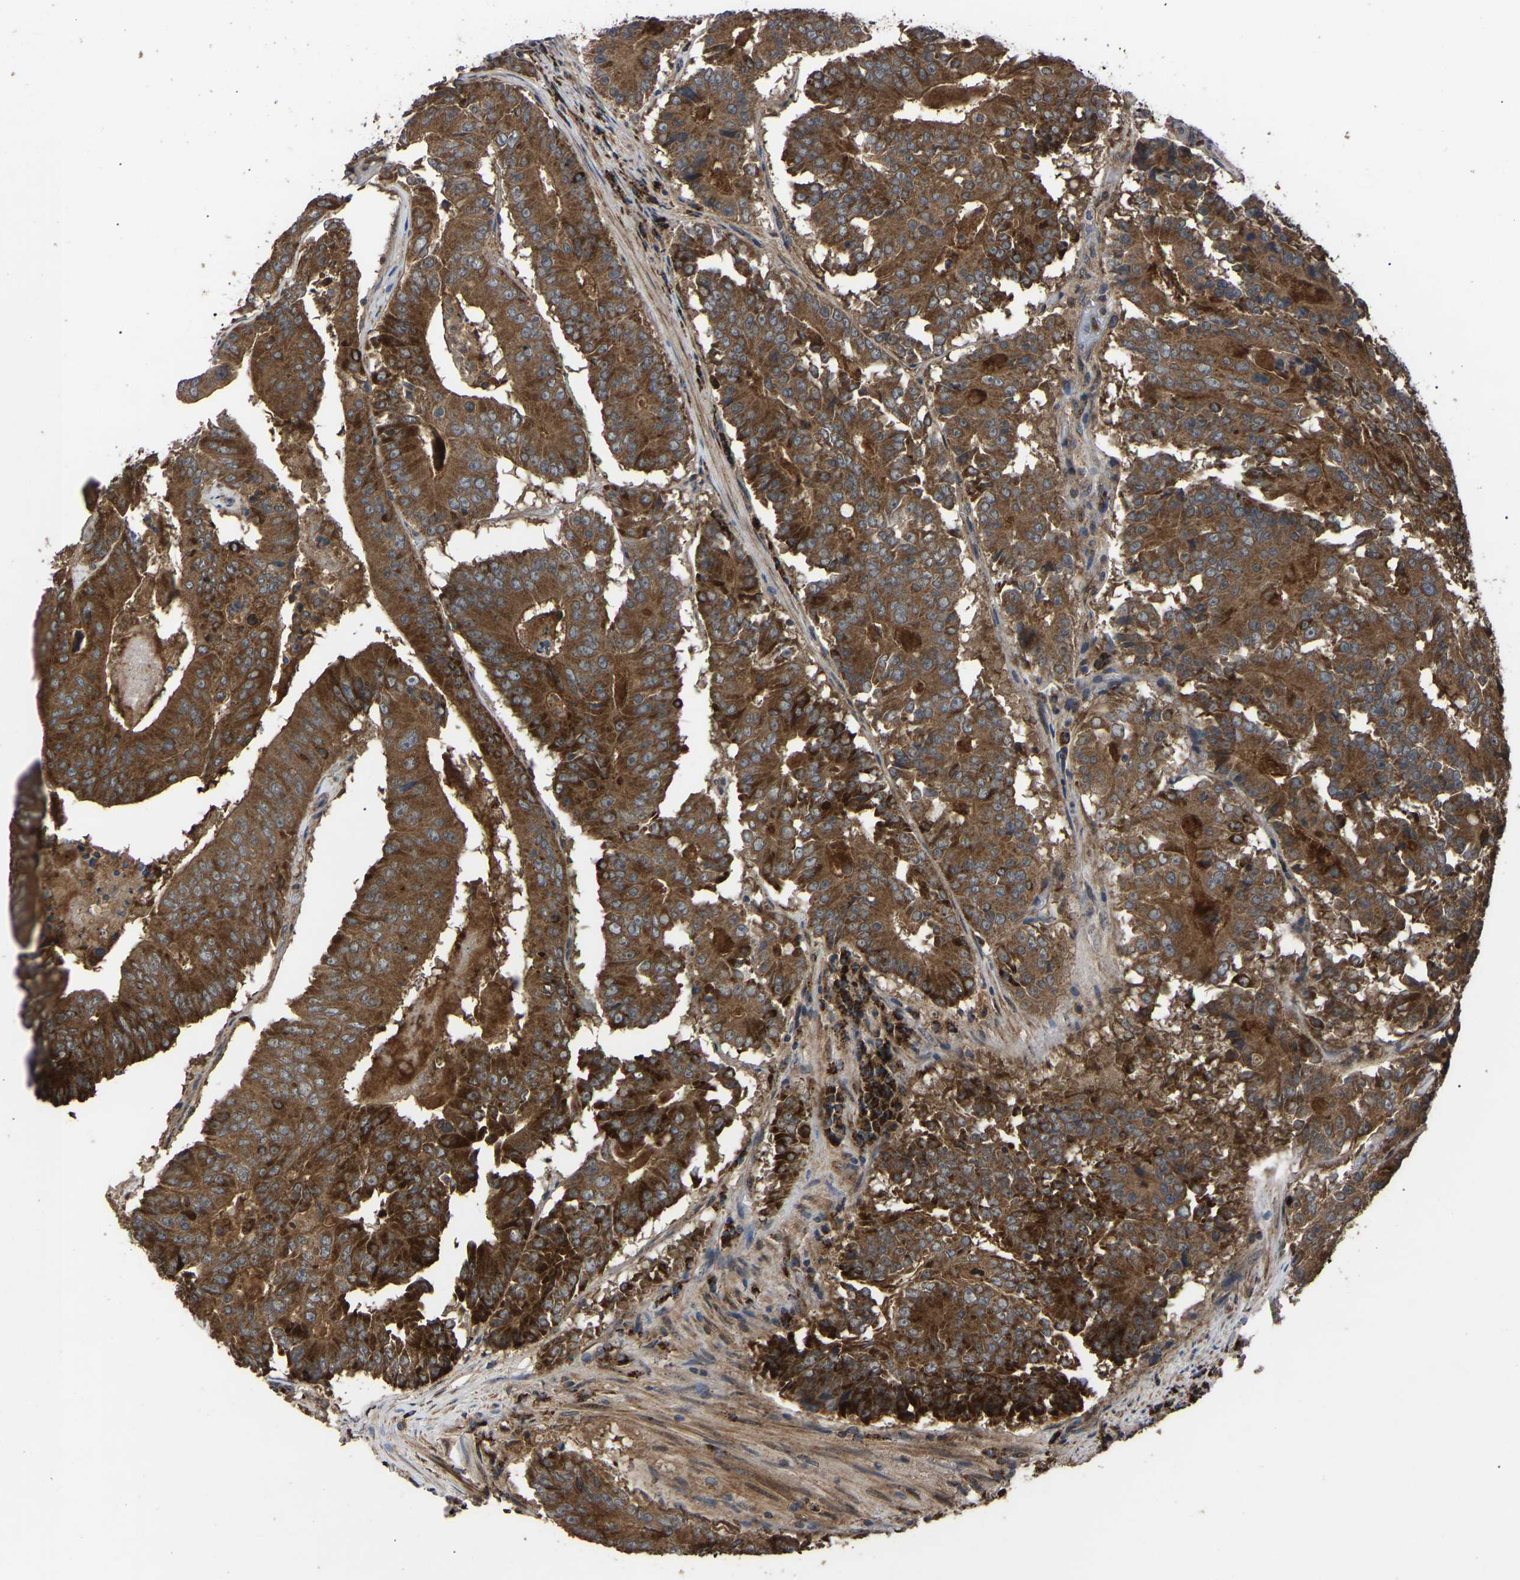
{"staining": {"intensity": "strong", "quantity": "25%-75%", "location": "cytoplasmic/membranous"}, "tissue": "colorectal cancer", "cell_type": "Tumor cells", "image_type": "cancer", "snomed": [{"axis": "morphology", "description": "Adenocarcinoma, NOS"}, {"axis": "topography", "description": "Colon"}], "caption": "The histopathology image reveals a brown stain indicating the presence of a protein in the cytoplasmic/membranous of tumor cells in colorectal cancer.", "gene": "GCC1", "patient": {"sex": "male", "age": 87}}